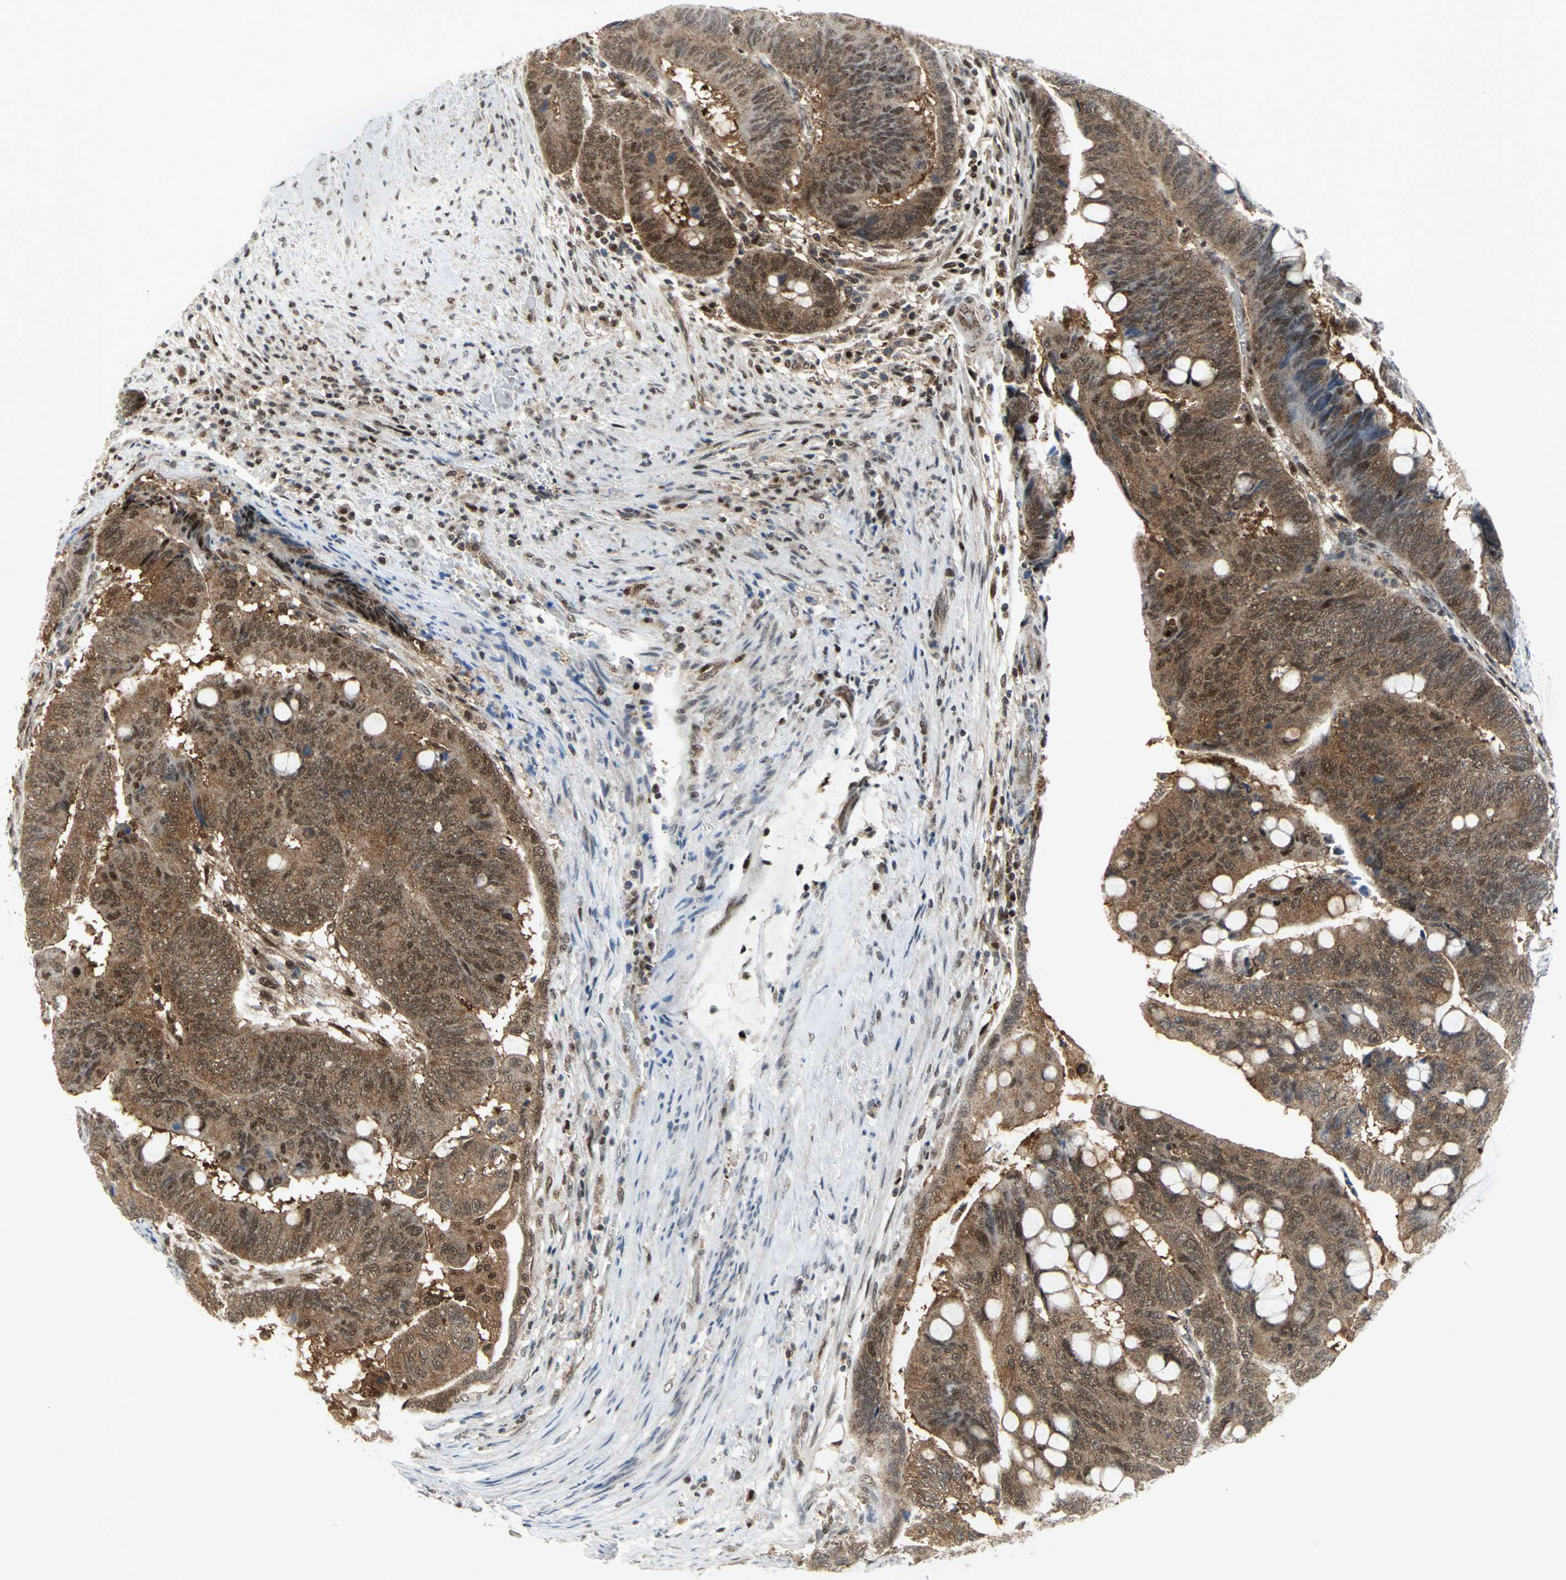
{"staining": {"intensity": "moderate", "quantity": ">75%", "location": "cytoplasmic/membranous,nuclear"}, "tissue": "colorectal cancer", "cell_type": "Tumor cells", "image_type": "cancer", "snomed": [{"axis": "morphology", "description": "Normal tissue, NOS"}, {"axis": "morphology", "description": "Adenocarcinoma, NOS"}, {"axis": "topography", "description": "Rectum"}, {"axis": "topography", "description": "Peripheral nerve tissue"}], "caption": "Protein positivity by immunohistochemistry demonstrates moderate cytoplasmic/membranous and nuclear positivity in approximately >75% of tumor cells in adenocarcinoma (colorectal).", "gene": "PSMA4", "patient": {"sex": "male", "age": 92}}